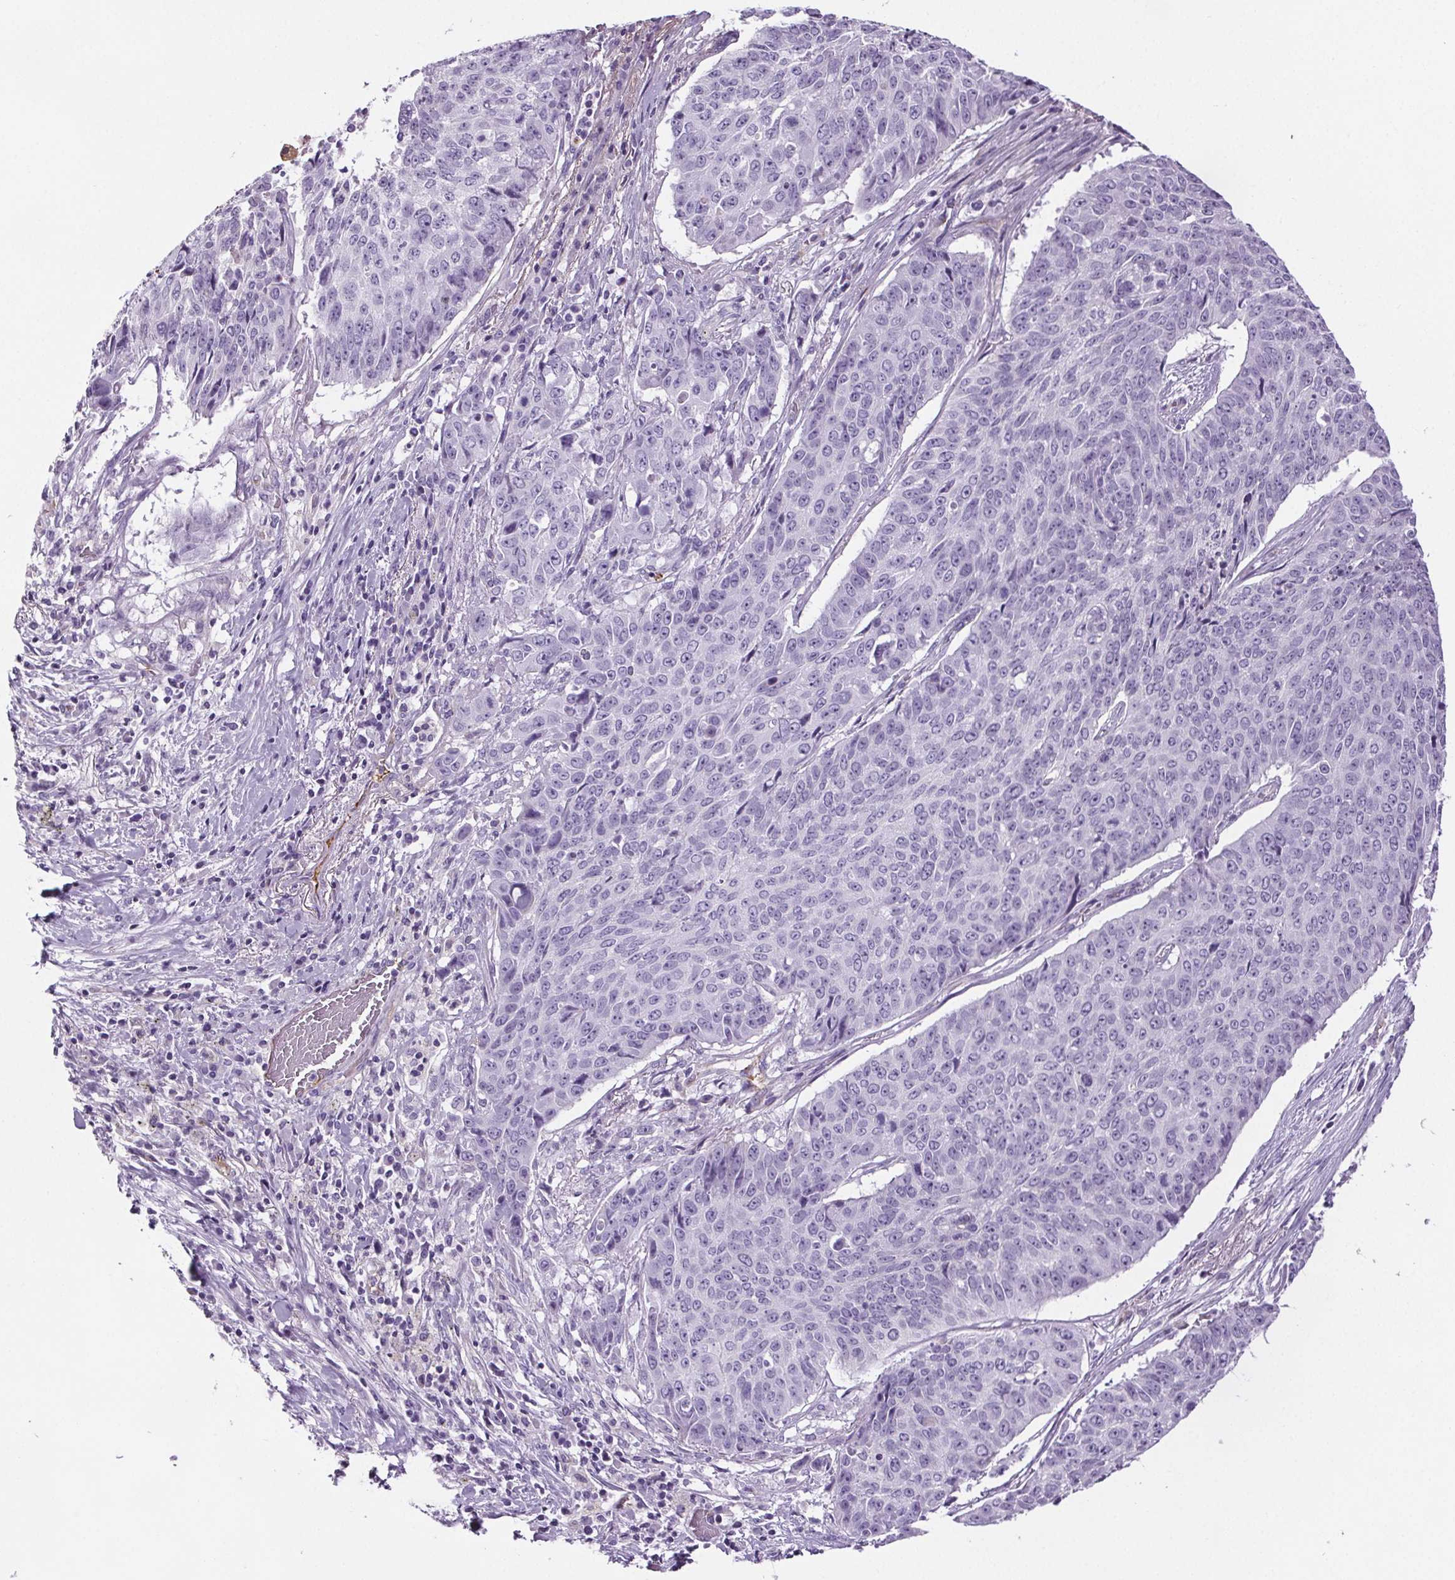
{"staining": {"intensity": "negative", "quantity": "none", "location": "none"}, "tissue": "lung cancer", "cell_type": "Tumor cells", "image_type": "cancer", "snomed": [{"axis": "morphology", "description": "Normal tissue, NOS"}, {"axis": "morphology", "description": "Squamous cell carcinoma, NOS"}, {"axis": "topography", "description": "Bronchus"}, {"axis": "topography", "description": "Lung"}], "caption": "Tumor cells show no significant expression in squamous cell carcinoma (lung).", "gene": "CD5L", "patient": {"sex": "male", "age": 64}}